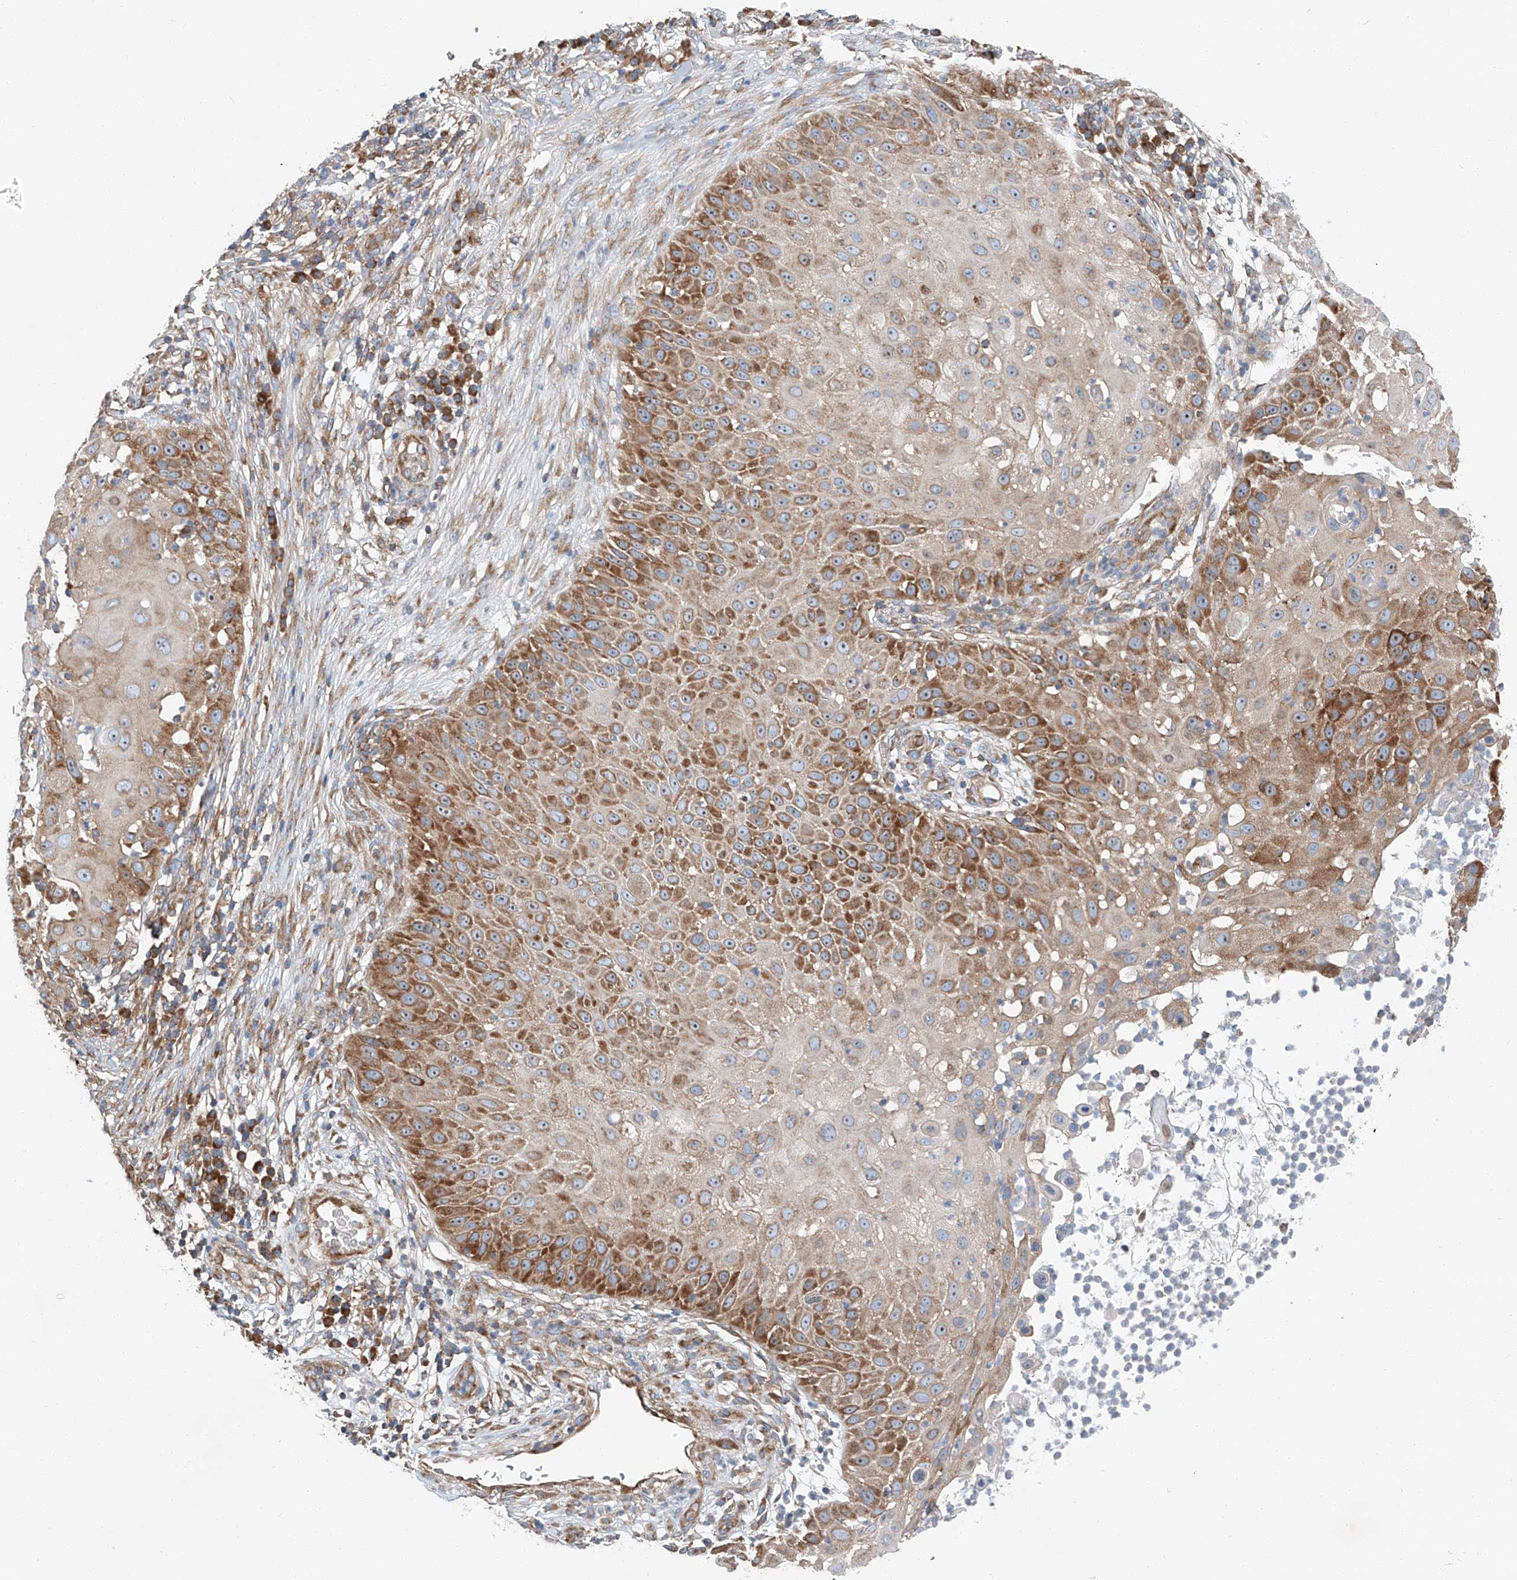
{"staining": {"intensity": "strong", "quantity": "25%-75%", "location": "cytoplasmic/membranous"}, "tissue": "skin cancer", "cell_type": "Tumor cells", "image_type": "cancer", "snomed": [{"axis": "morphology", "description": "Squamous cell carcinoma, NOS"}, {"axis": "topography", "description": "Skin"}], "caption": "Protein expression analysis of human skin squamous cell carcinoma reveals strong cytoplasmic/membranous expression in about 25%-75% of tumor cells.", "gene": "ZC3H15", "patient": {"sex": "female", "age": 44}}